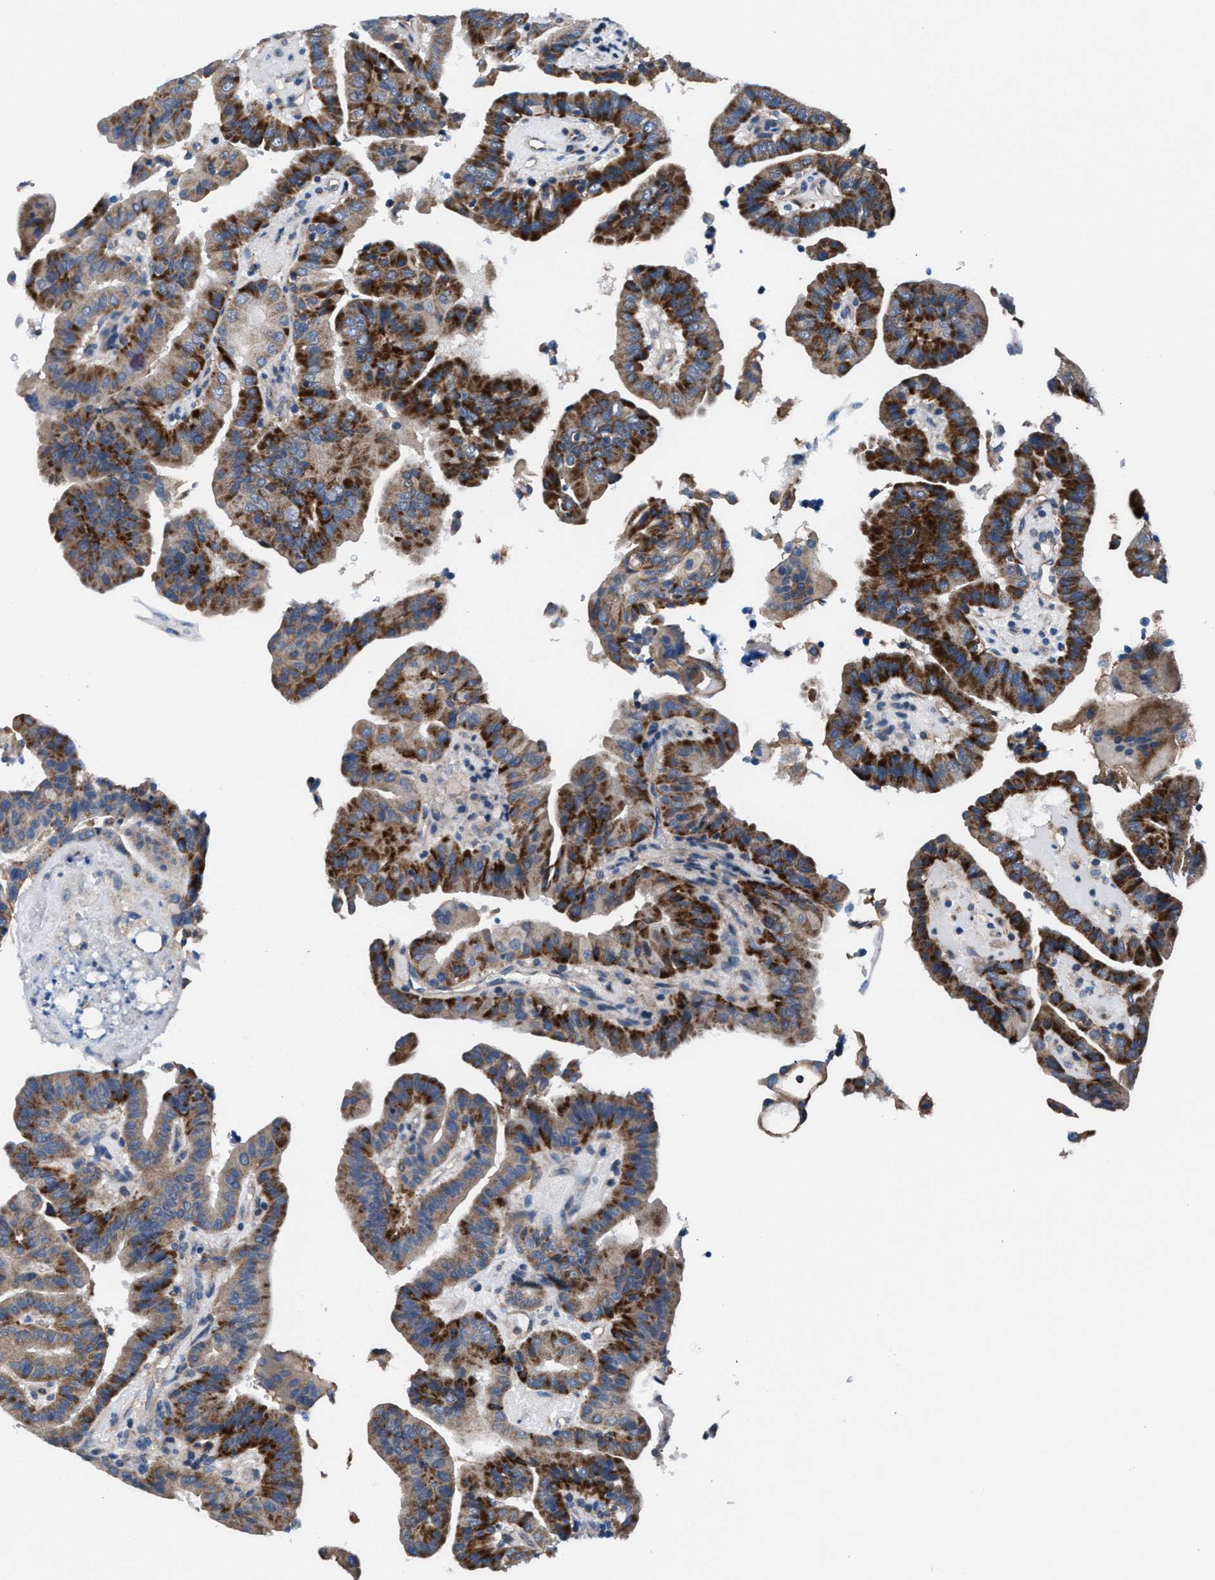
{"staining": {"intensity": "strong", "quantity": "25%-75%", "location": "cytoplasmic/membranous"}, "tissue": "thyroid cancer", "cell_type": "Tumor cells", "image_type": "cancer", "snomed": [{"axis": "morphology", "description": "Papillary adenocarcinoma, NOS"}, {"axis": "topography", "description": "Thyroid gland"}], "caption": "Immunohistochemistry of human thyroid cancer (papillary adenocarcinoma) displays high levels of strong cytoplasmic/membranous positivity in approximately 25%-75% of tumor cells.", "gene": "NKTR", "patient": {"sex": "male", "age": 33}}